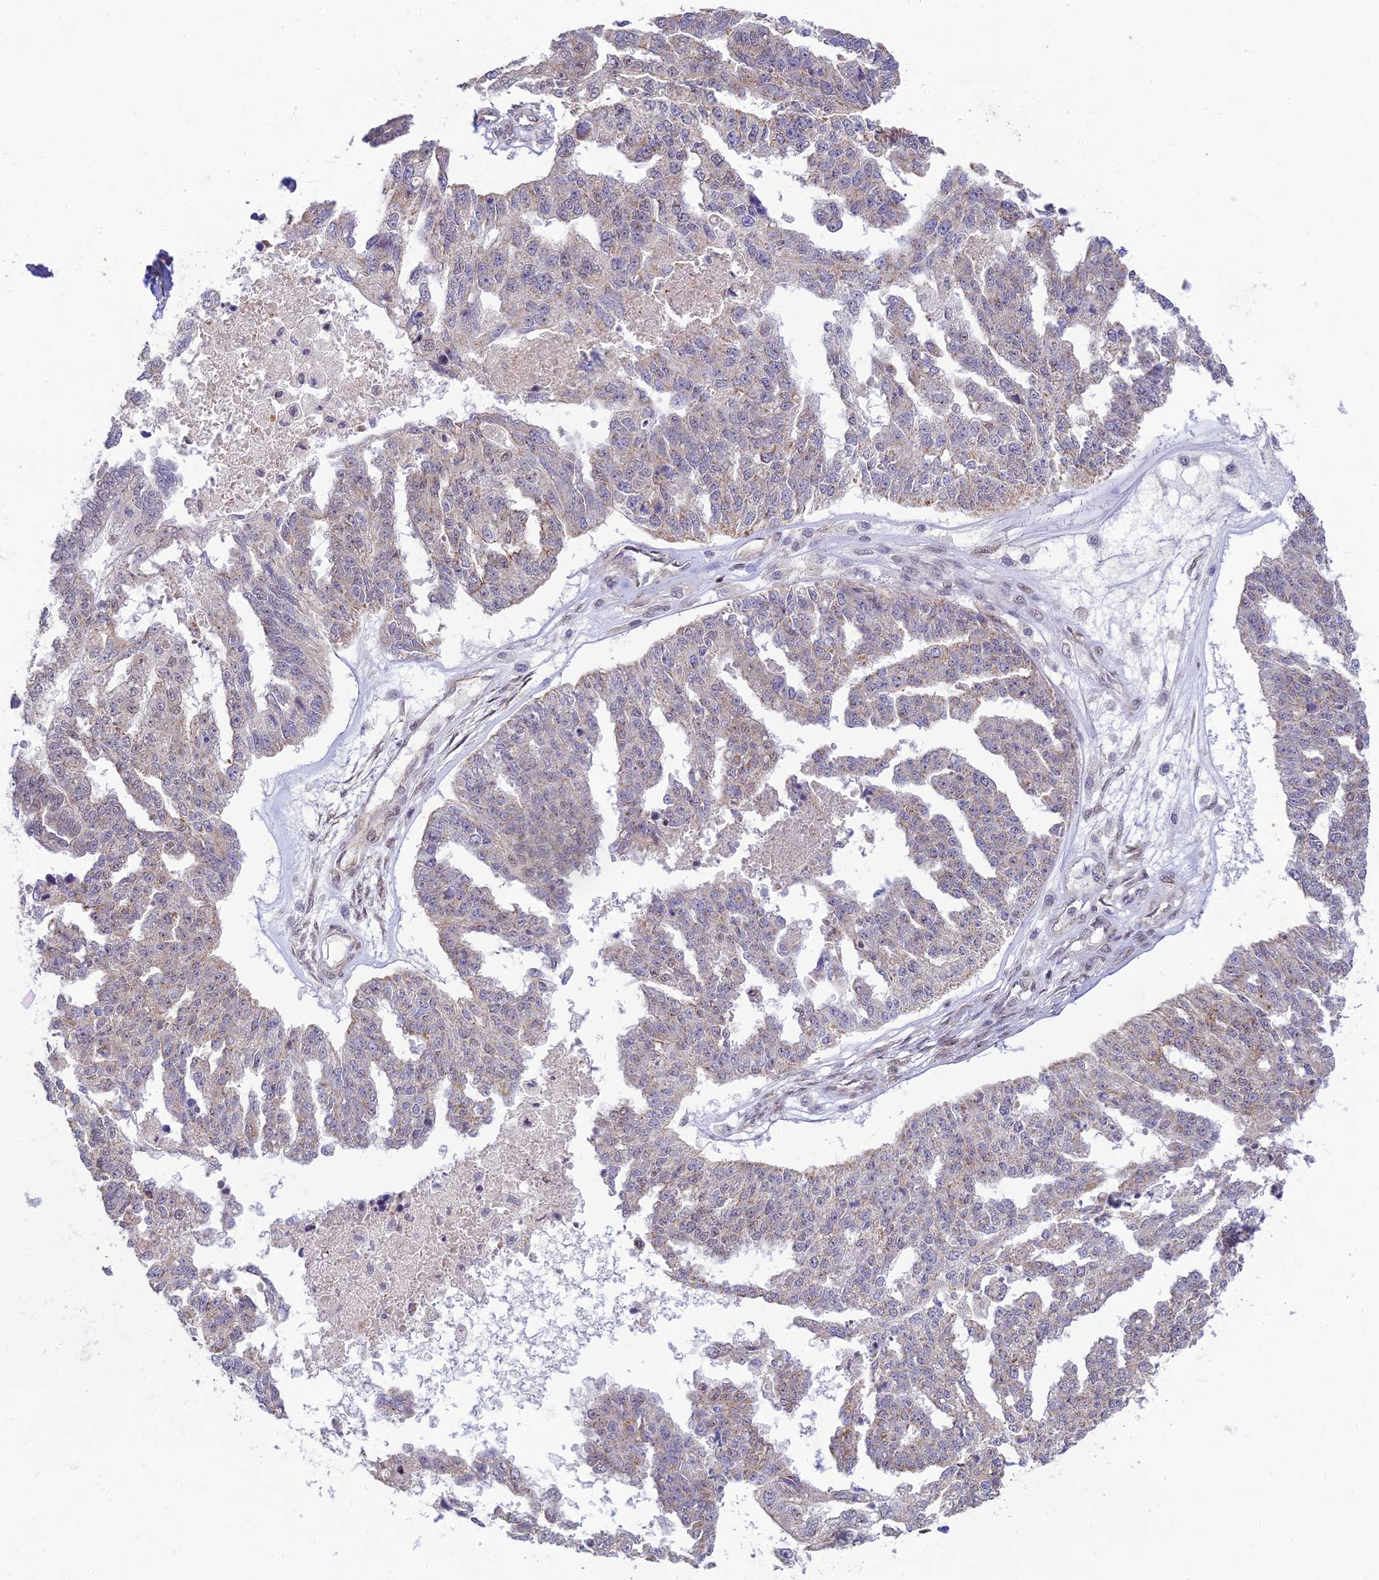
{"staining": {"intensity": "moderate", "quantity": "<25%", "location": "cytoplasmic/membranous"}, "tissue": "ovarian cancer", "cell_type": "Tumor cells", "image_type": "cancer", "snomed": [{"axis": "morphology", "description": "Cystadenocarcinoma, serous, NOS"}, {"axis": "topography", "description": "Ovary"}], "caption": "Protein expression analysis of ovarian cancer (serous cystadenocarcinoma) reveals moderate cytoplasmic/membranous staining in about <25% of tumor cells. (DAB (3,3'-diaminobenzidine) IHC, brown staining for protein, blue staining for nuclei).", "gene": "MICOS13", "patient": {"sex": "female", "age": 58}}